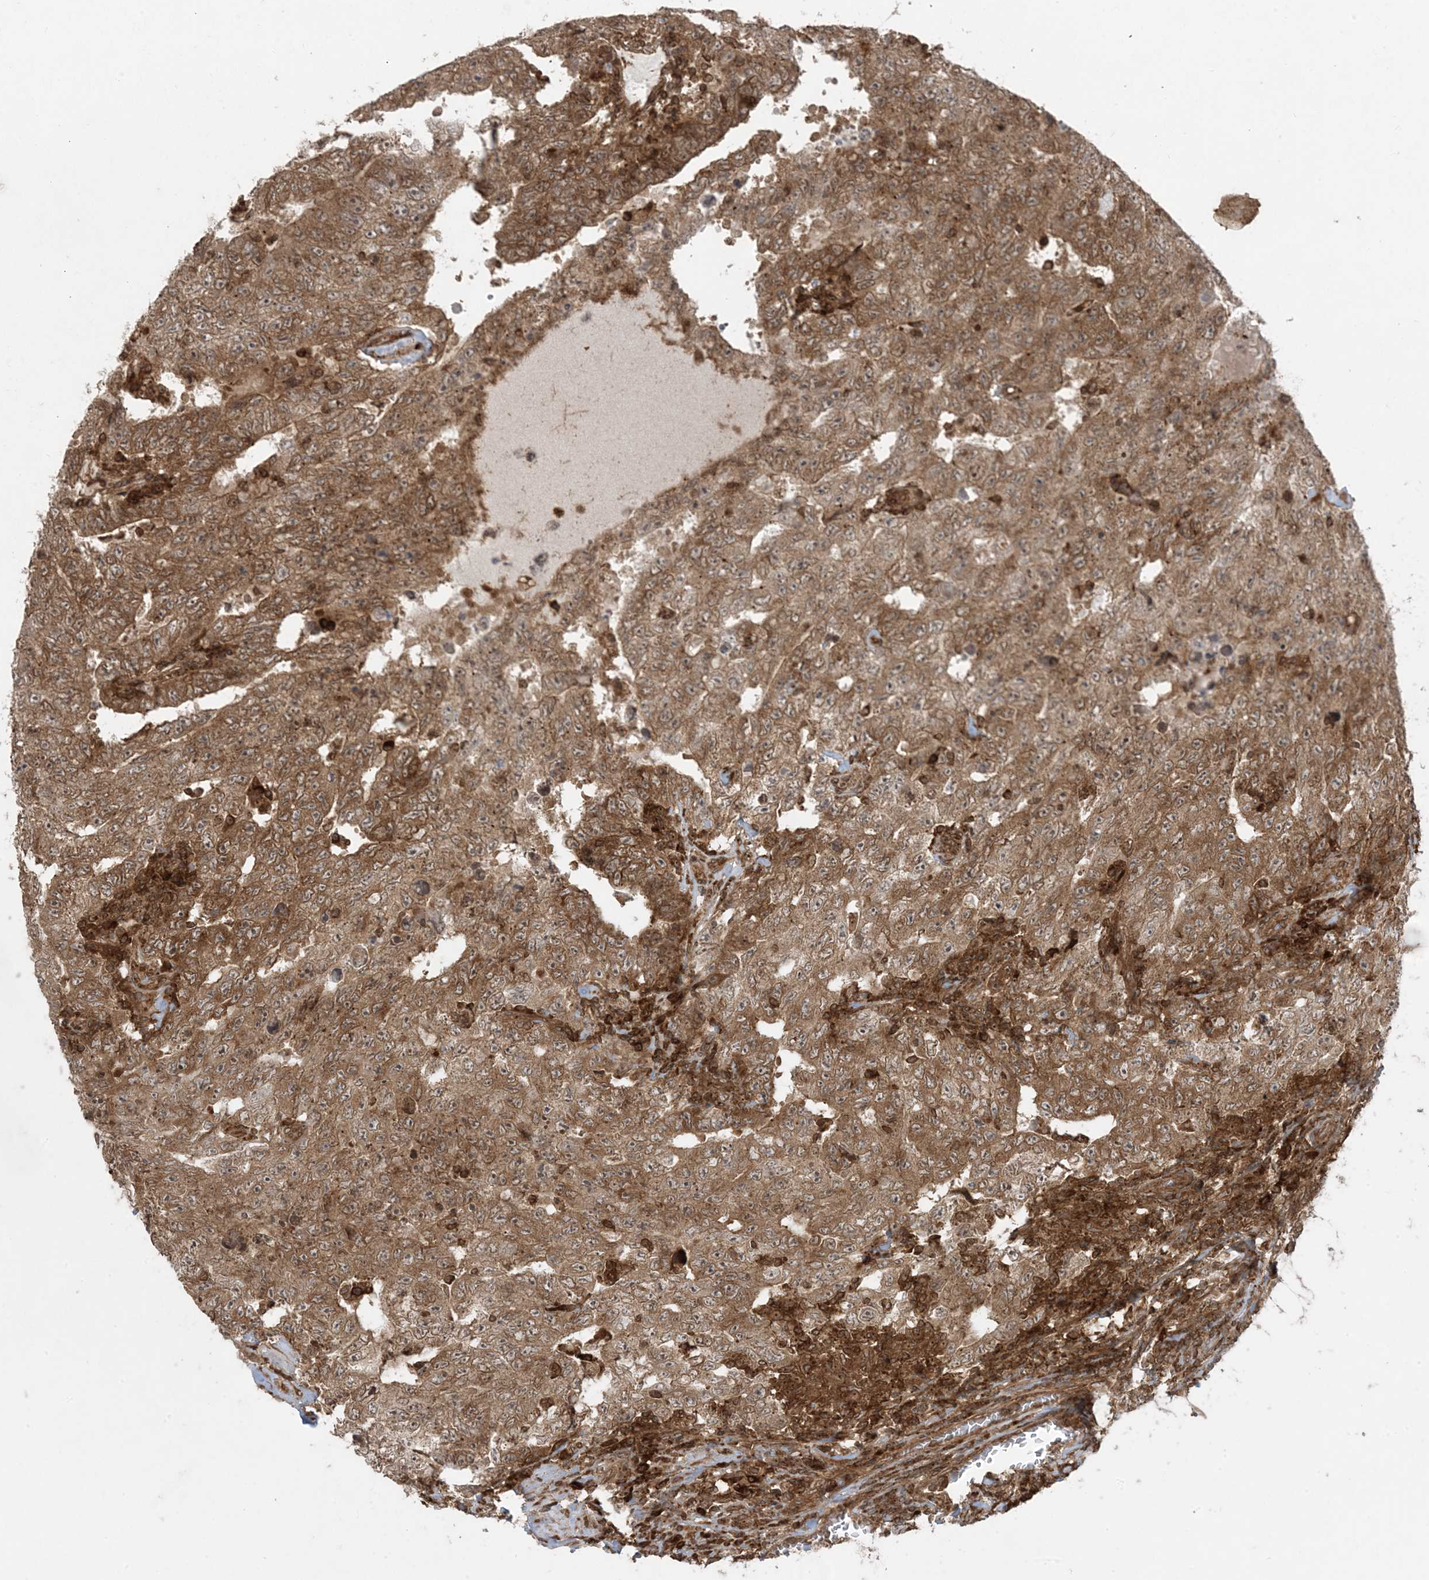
{"staining": {"intensity": "moderate", "quantity": ">75%", "location": "cytoplasmic/membranous"}, "tissue": "testis cancer", "cell_type": "Tumor cells", "image_type": "cancer", "snomed": [{"axis": "morphology", "description": "Carcinoma, Embryonal, NOS"}, {"axis": "topography", "description": "Testis"}], "caption": "The histopathology image displays a brown stain indicating the presence of a protein in the cytoplasmic/membranous of tumor cells in testis cancer (embryonal carcinoma).", "gene": "DDX19B", "patient": {"sex": "male", "age": 26}}